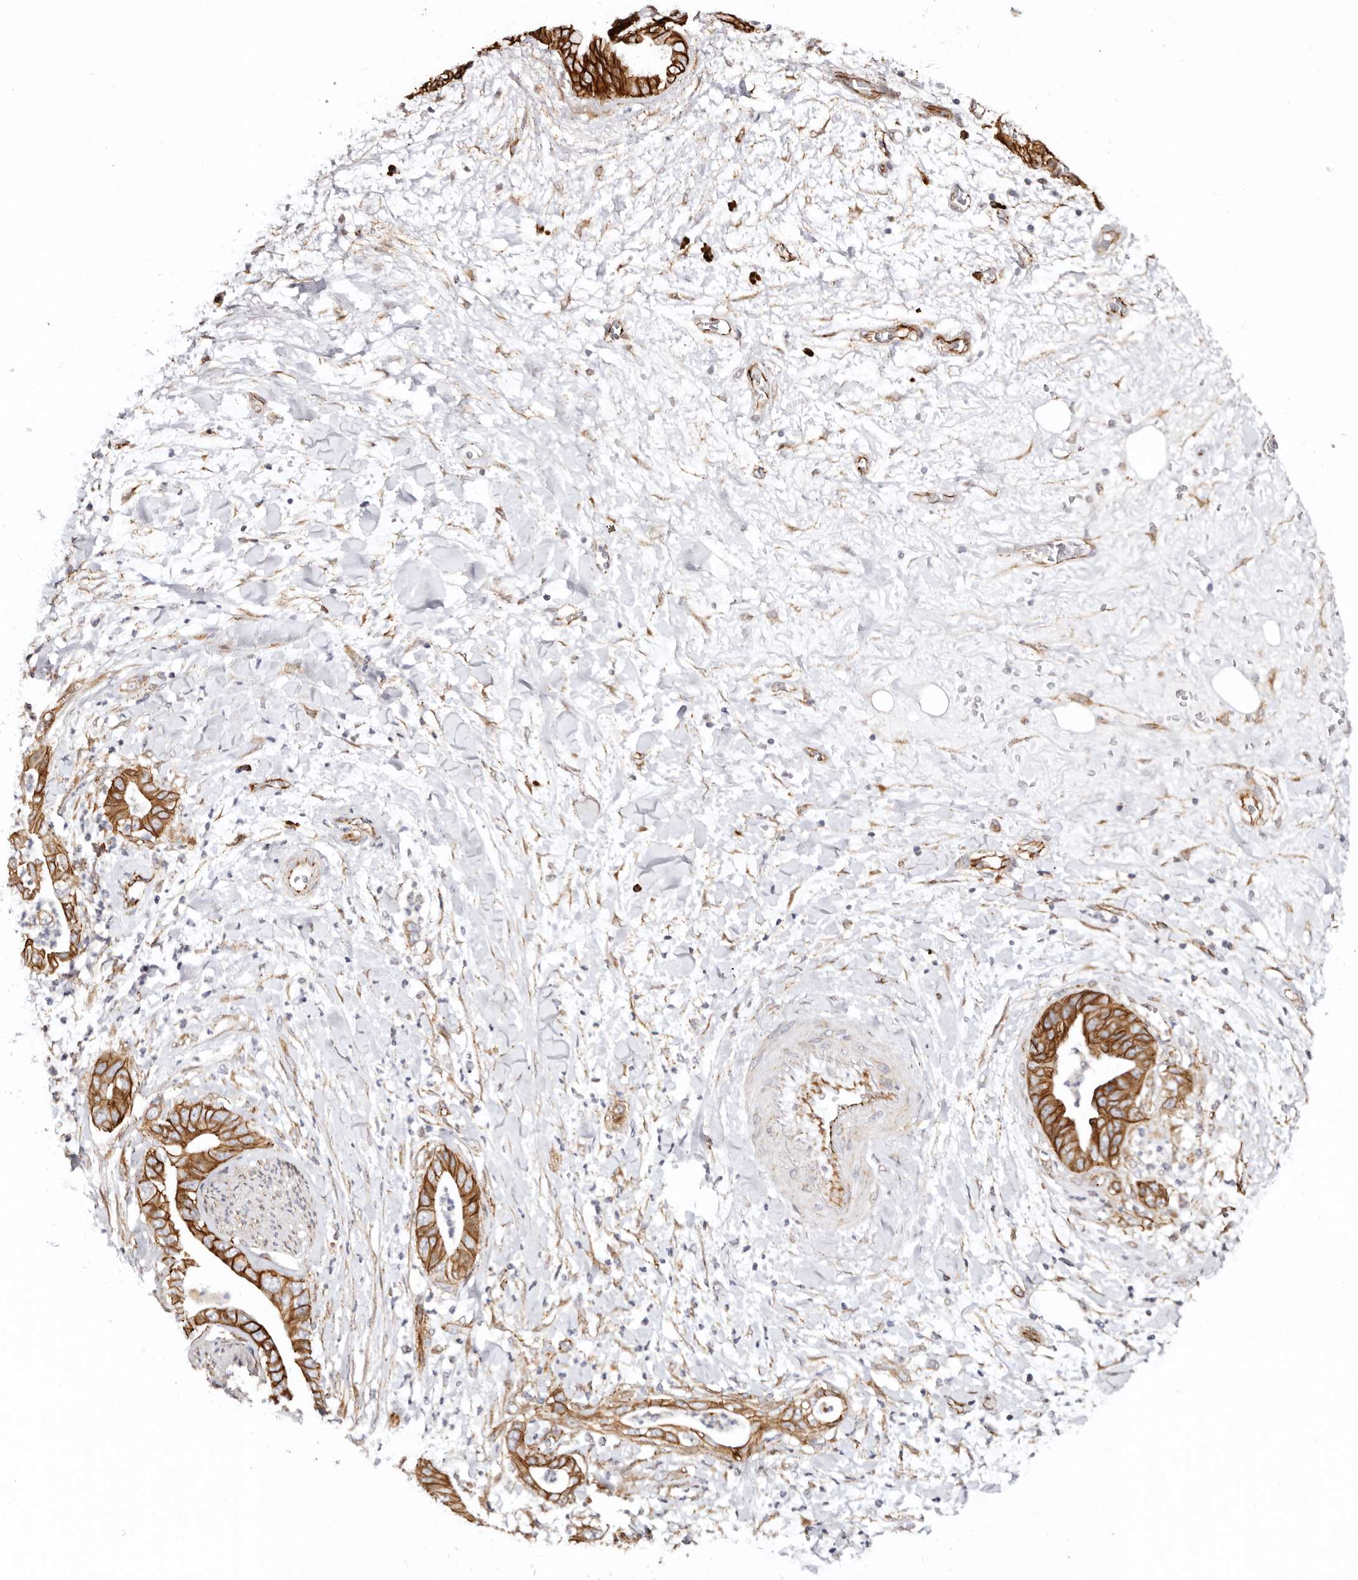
{"staining": {"intensity": "strong", "quantity": ">75%", "location": "cytoplasmic/membranous"}, "tissue": "pancreatic cancer", "cell_type": "Tumor cells", "image_type": "cancer", "snomed": [{"axis": "morphology", "description": "Adenocarcinoma, NOS"}, {"axis": "topography", "description": "Pancreas"}], "caption": "Immunohistochemical staining of adenocarcinoma (pancreatic) shows high levels of strong cytoplasmic/membranous protein positivity in about >75% of tumor cells. (brown staining indicates protein expression, while blue staining denotes nuclei).", "gene": "CTNNB1", "patient": {"sex": "female", "age": 78}}